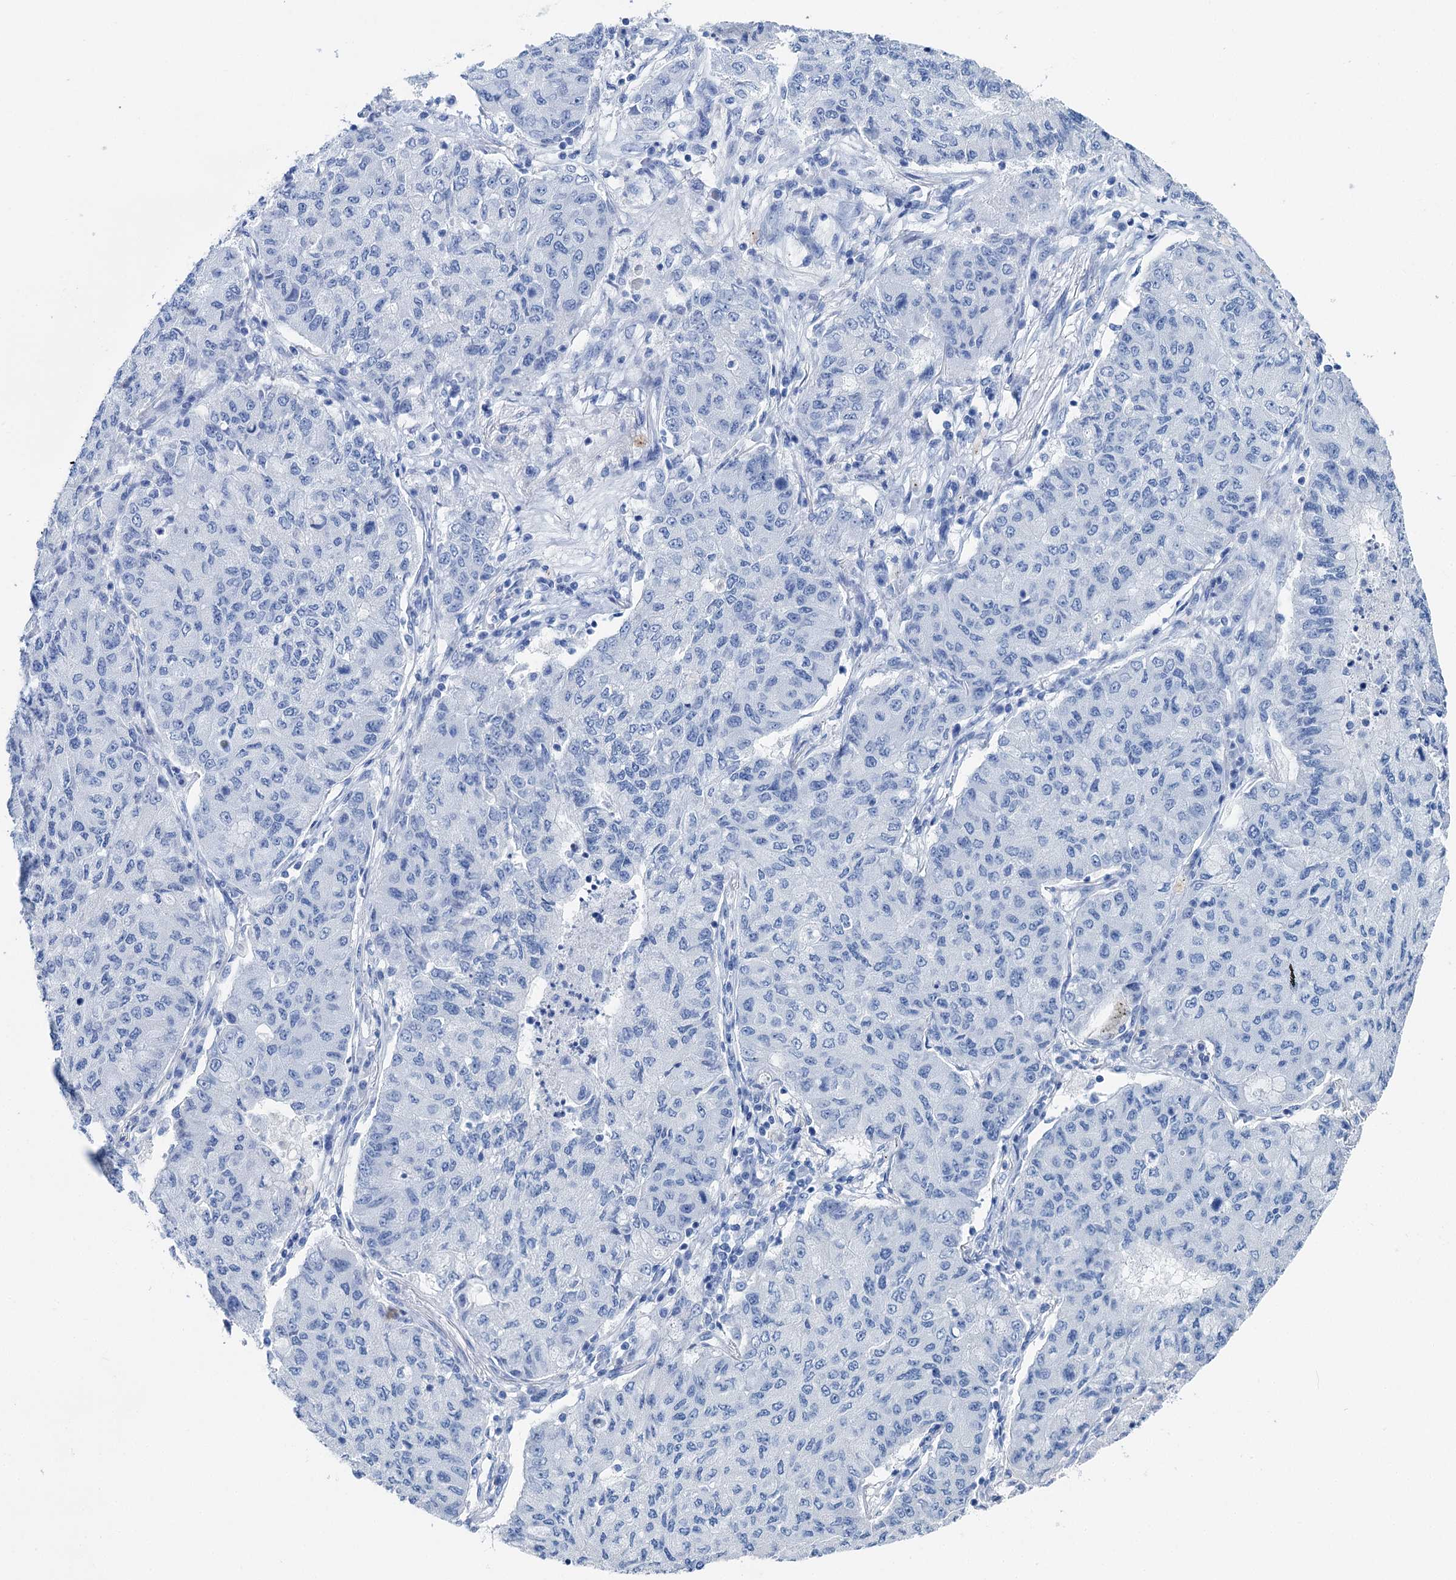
{"staining": {"intensity": "negative", "quantity": "none", "location": "none"}, "tissue": "lung cancer", "cell_type": "Tumor cells", "image_type": "cancer", "snomed": [{"axis": "morphology", "description": "Squamous cell carcinoma, NOS"}, {"axis": "topography", "description": "Lung"}], "caption": "Tumor cells are negative for brown protein staining in squamous cell carcinoma (lung).", "gene": "BRINP1", "patient": {"sex": "male", "age": 74}}